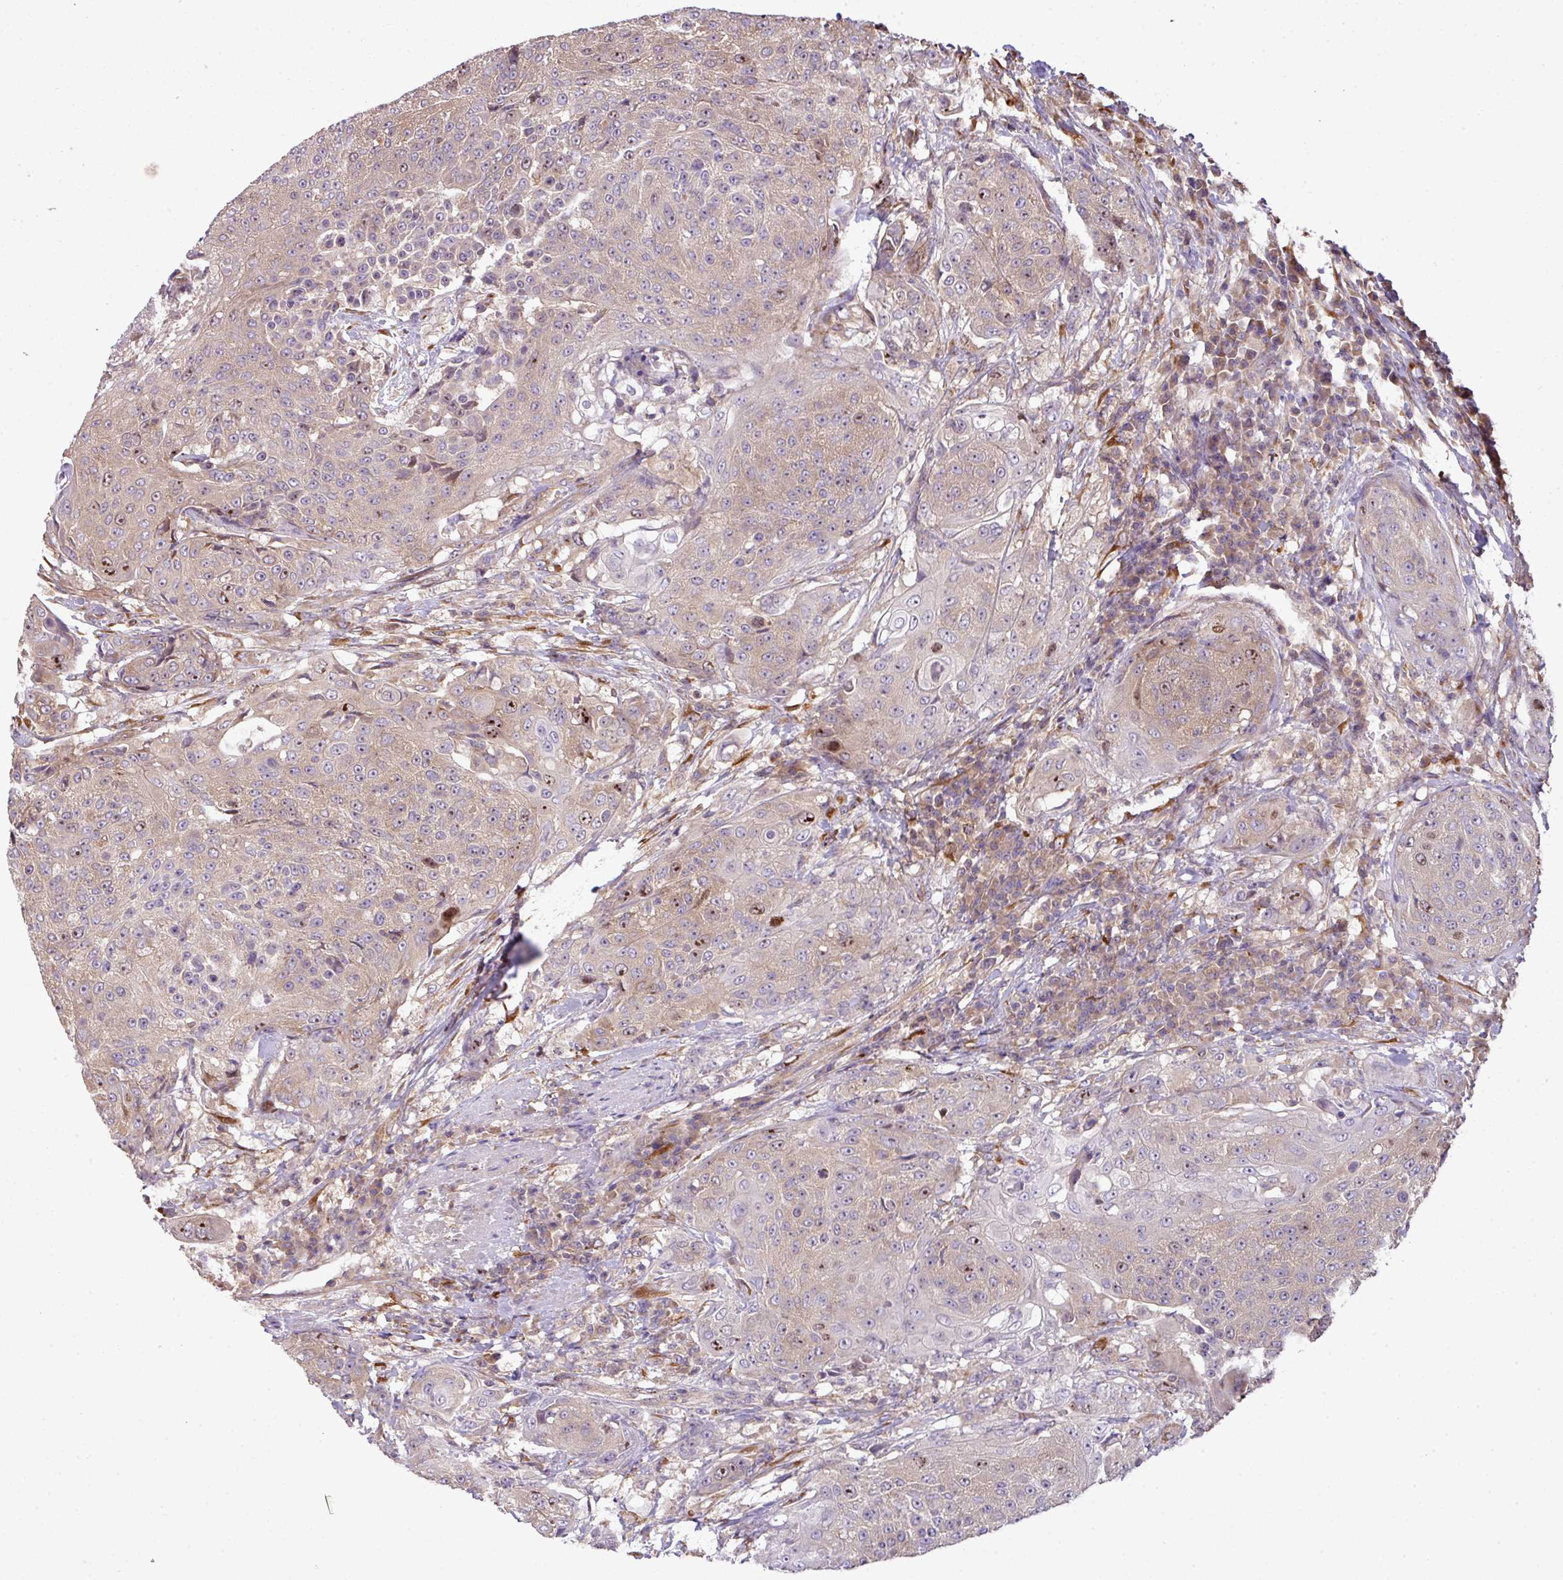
{"staining": {"intensity": "weak", "quantity": "25%-75%", "location": "cytoplasmic/membranous,nuclear"}, "tissue": "urothelial cancer", "cell_type": "Tumor cells", "image_type": "cancer", "snomed": [{"axis": "morphology", "description": "Urothelial carcinoma, High grade"}, {"axis": "topography", "description": "Urinary bladder"}], "caption": "Protein staining of urothelial cancer tissue displays weak cytoplasmic/membranous and nuclear positivity in approximately 25%-75% of tumor cells.", "gene": "VENTX", "patient": {"sex": "female", "age": 63}}